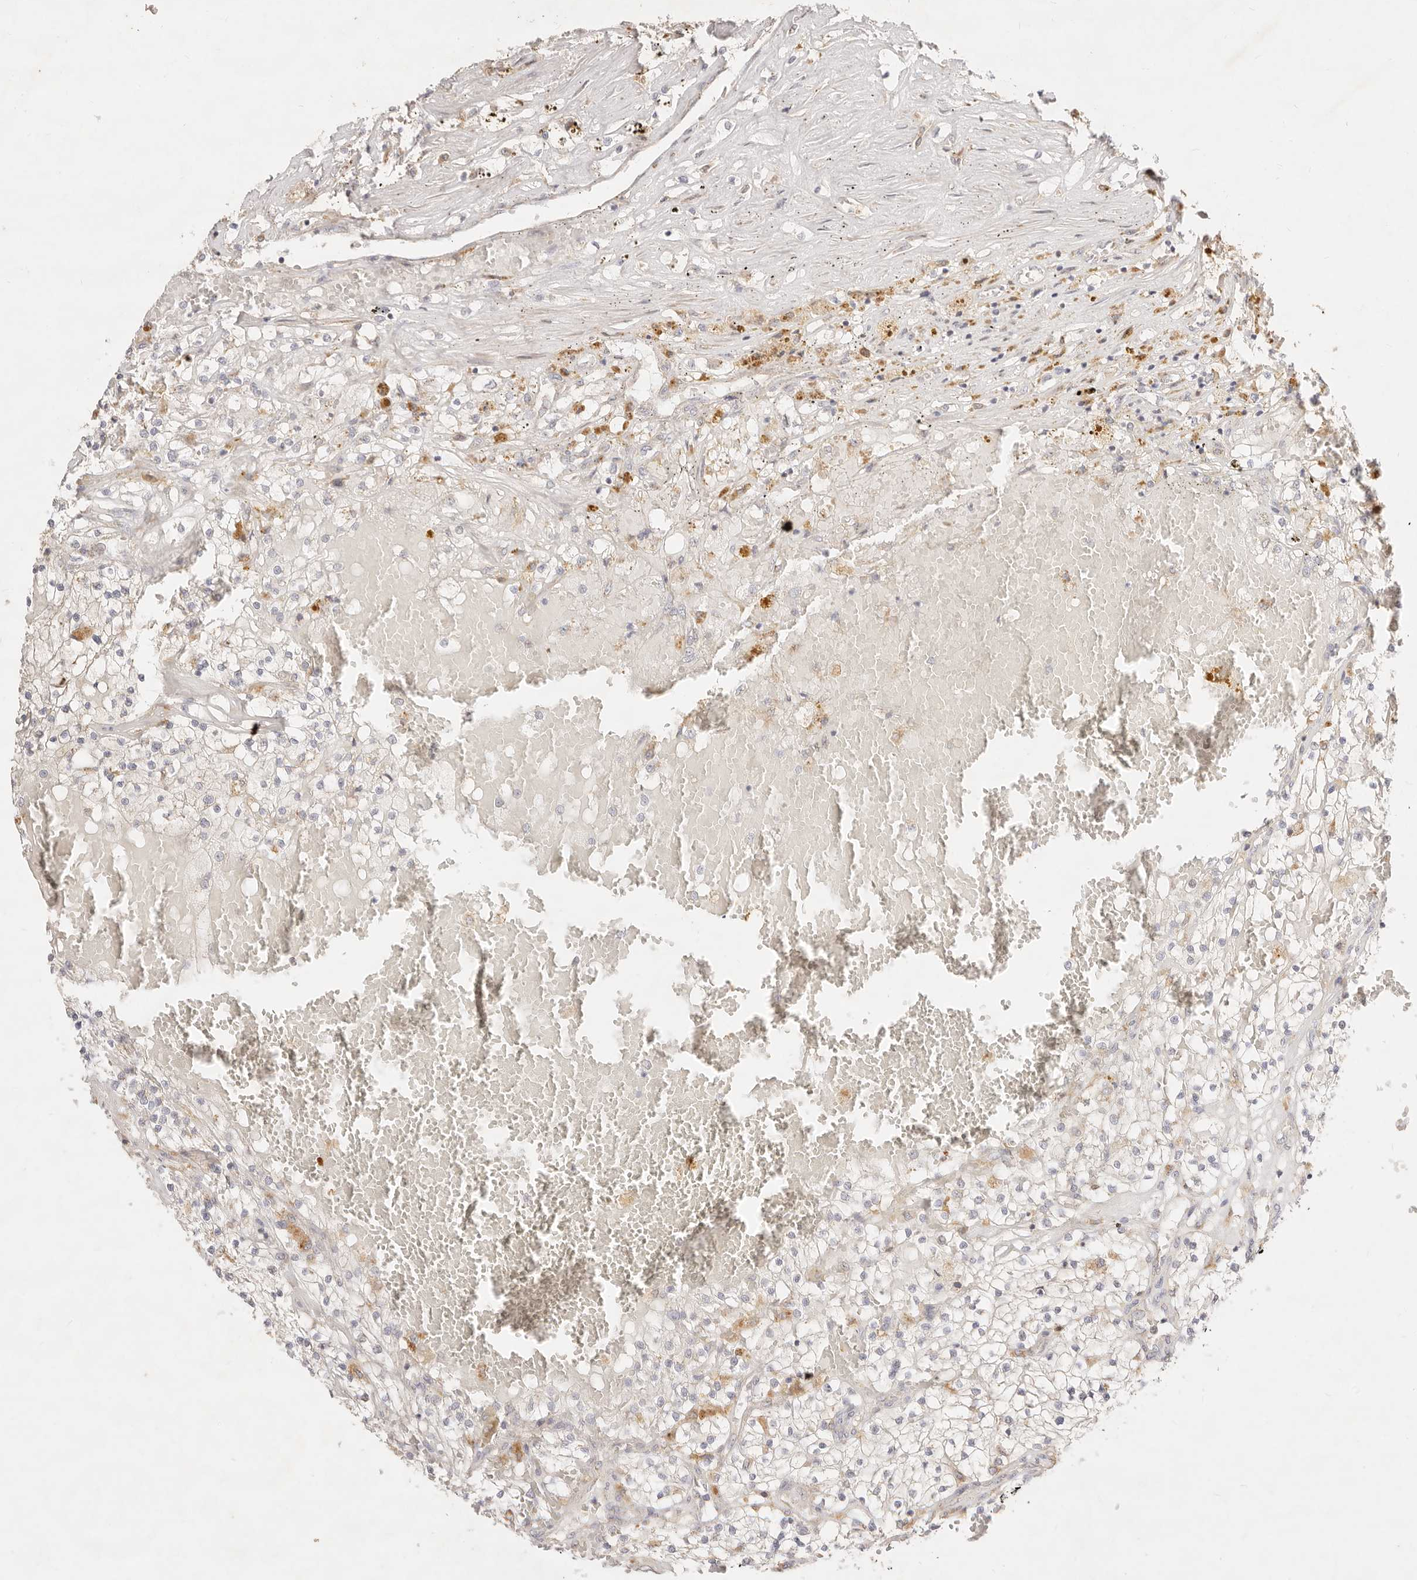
{"staining": {"intensity": "negative", "quantity": "none", "location": "none"}, "tissue": "renal cancer", "cell_type": "Tumor cells", "image_type": "cancer", "snomed": [{"axis": "morphology", "description": "Normal tissue, NOS"}, {"axis": "morphology", "description": "Adenocarcinoma, NOS"}, {"axis": "topography", "description": "Kidney"}], "caption": "A histopathology image of renal cancer stained for a protein shows no brown staining in tumor cells.", "gene": "ACOX1", "patient": {"sex": "male", "age": 68}}